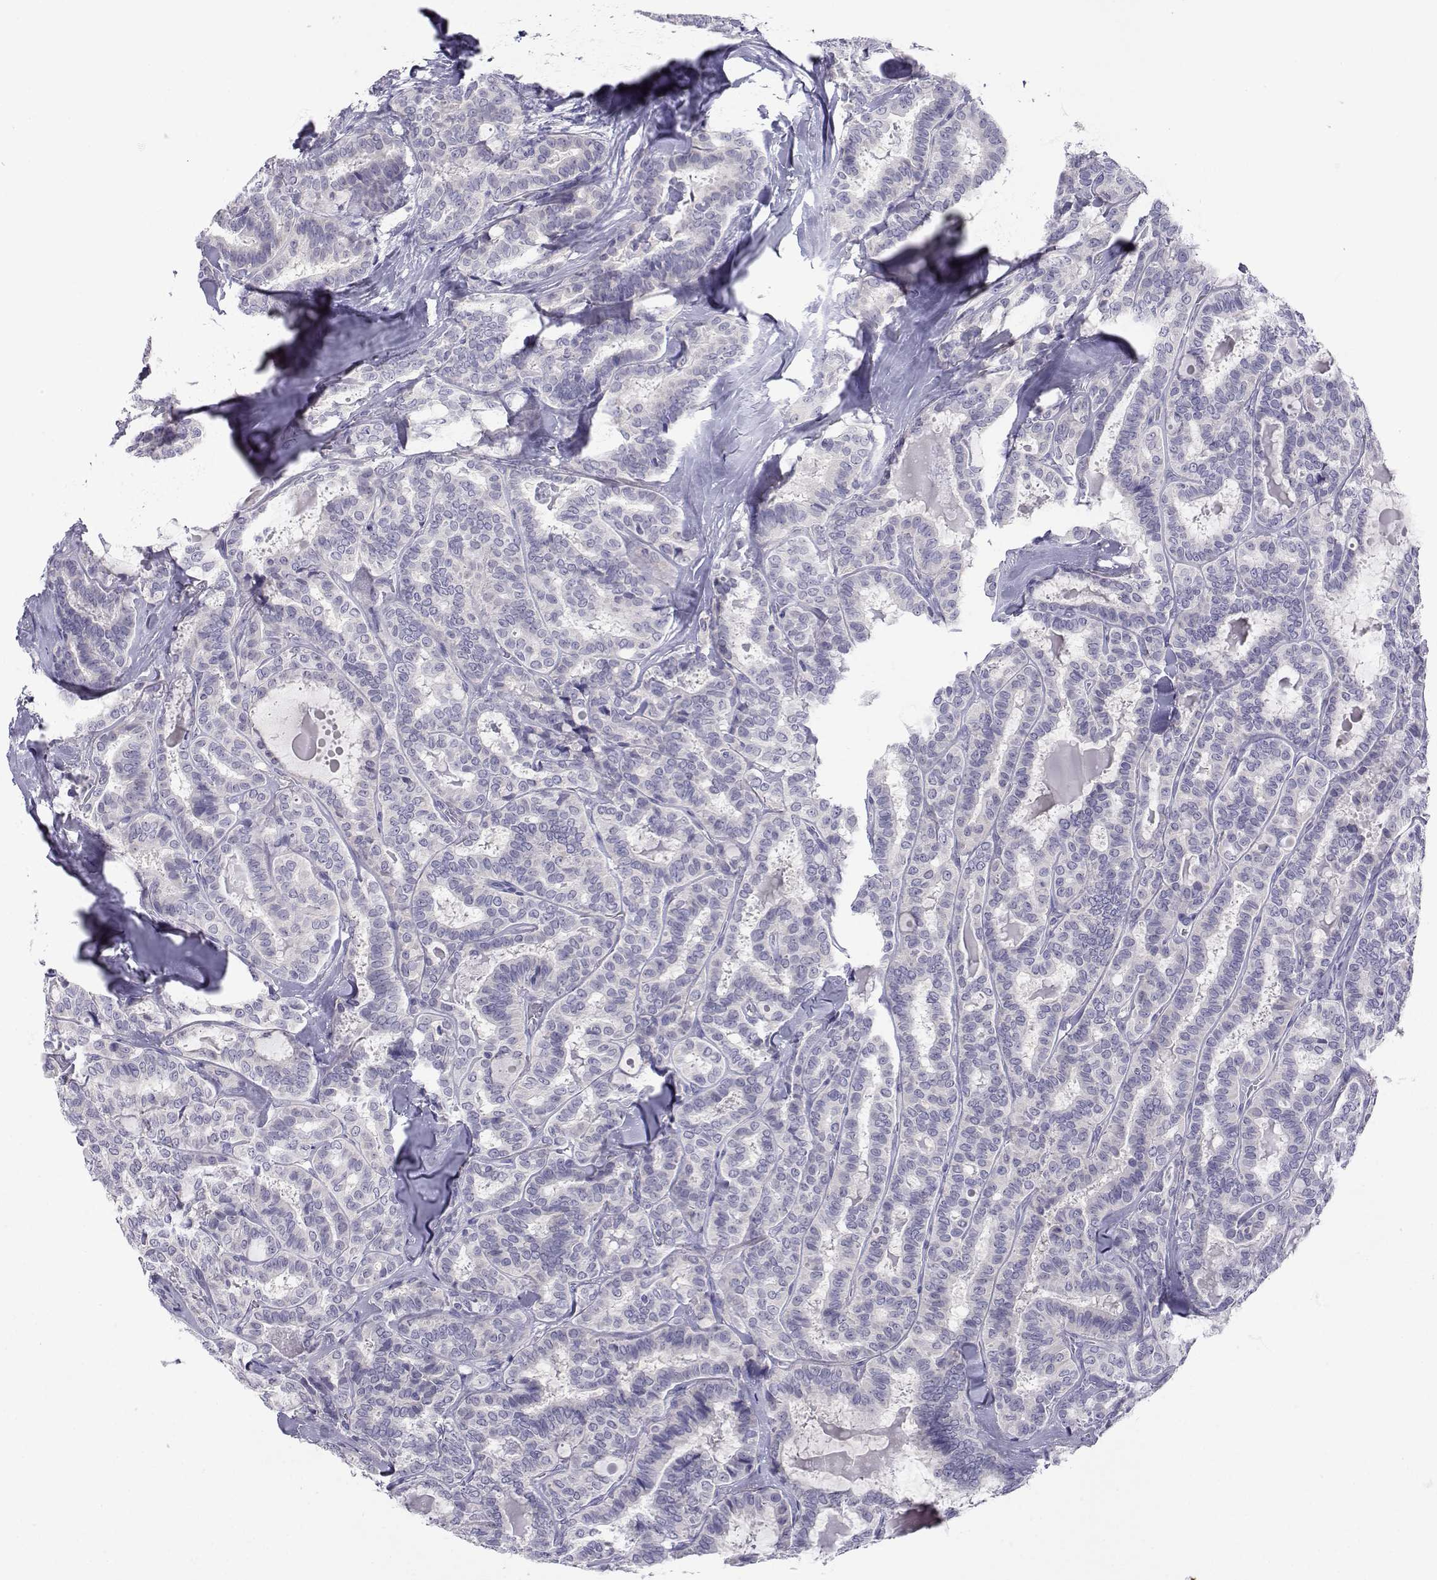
{"staining": {"intensity": "negative", "quantity": "none", "location": "none"}, "tissue": "thyroid cancer", "cell_type": "Tumor cells", "image_type": "cancer", "snomed": [{"axis": "morphology", "description": "Papillary adenocarcinoma, NOS"}, {"axis": "topography", "description": "Thyroid gland"}], "caption": "Immunohistochemistry (IHC) of thyroid cancer reveals no expression in tumor cells.", "gene": "SLC6A3", "patient": {"sex": "female", "age": 39}}